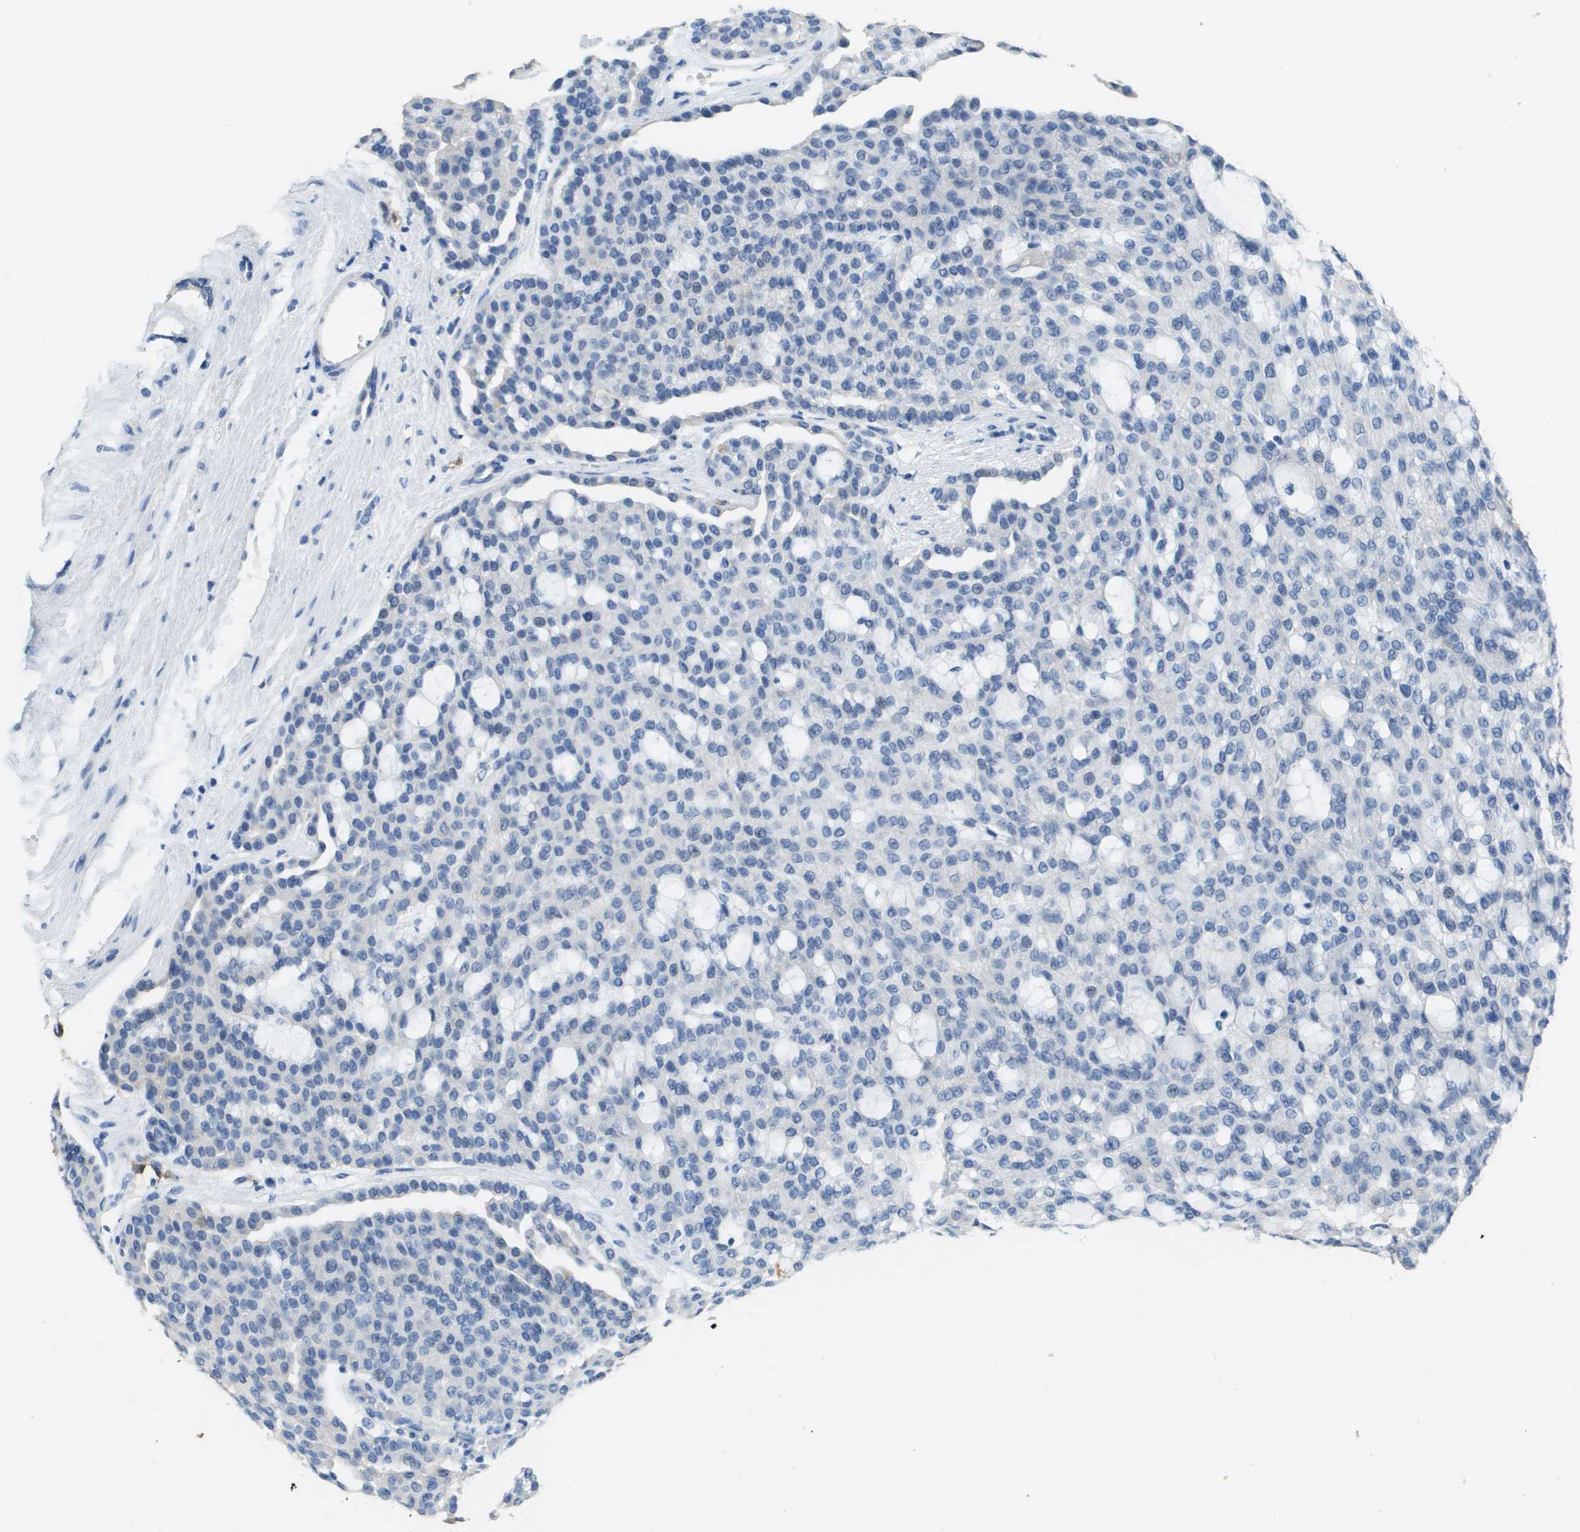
{"staining": {"intensity": "negative", "quantity": "none", "location": "none"}, "tissue": "renal cancer", "cell_type": "Tumor cells", "image_type": "cancer", "snomed": [{"axis": "morphology", "description": "Adenocarcinoma, NOS"}, {"axis": "topography", "description": "Kidney"}], "caption": "Immunohistochemistry micrograph of renal adenocarcinoma stained for a protein (brown), which reveals no positivity in tumor cells.", "gene": "FABP5", "patient": {"sex": "male", "age": 63}}